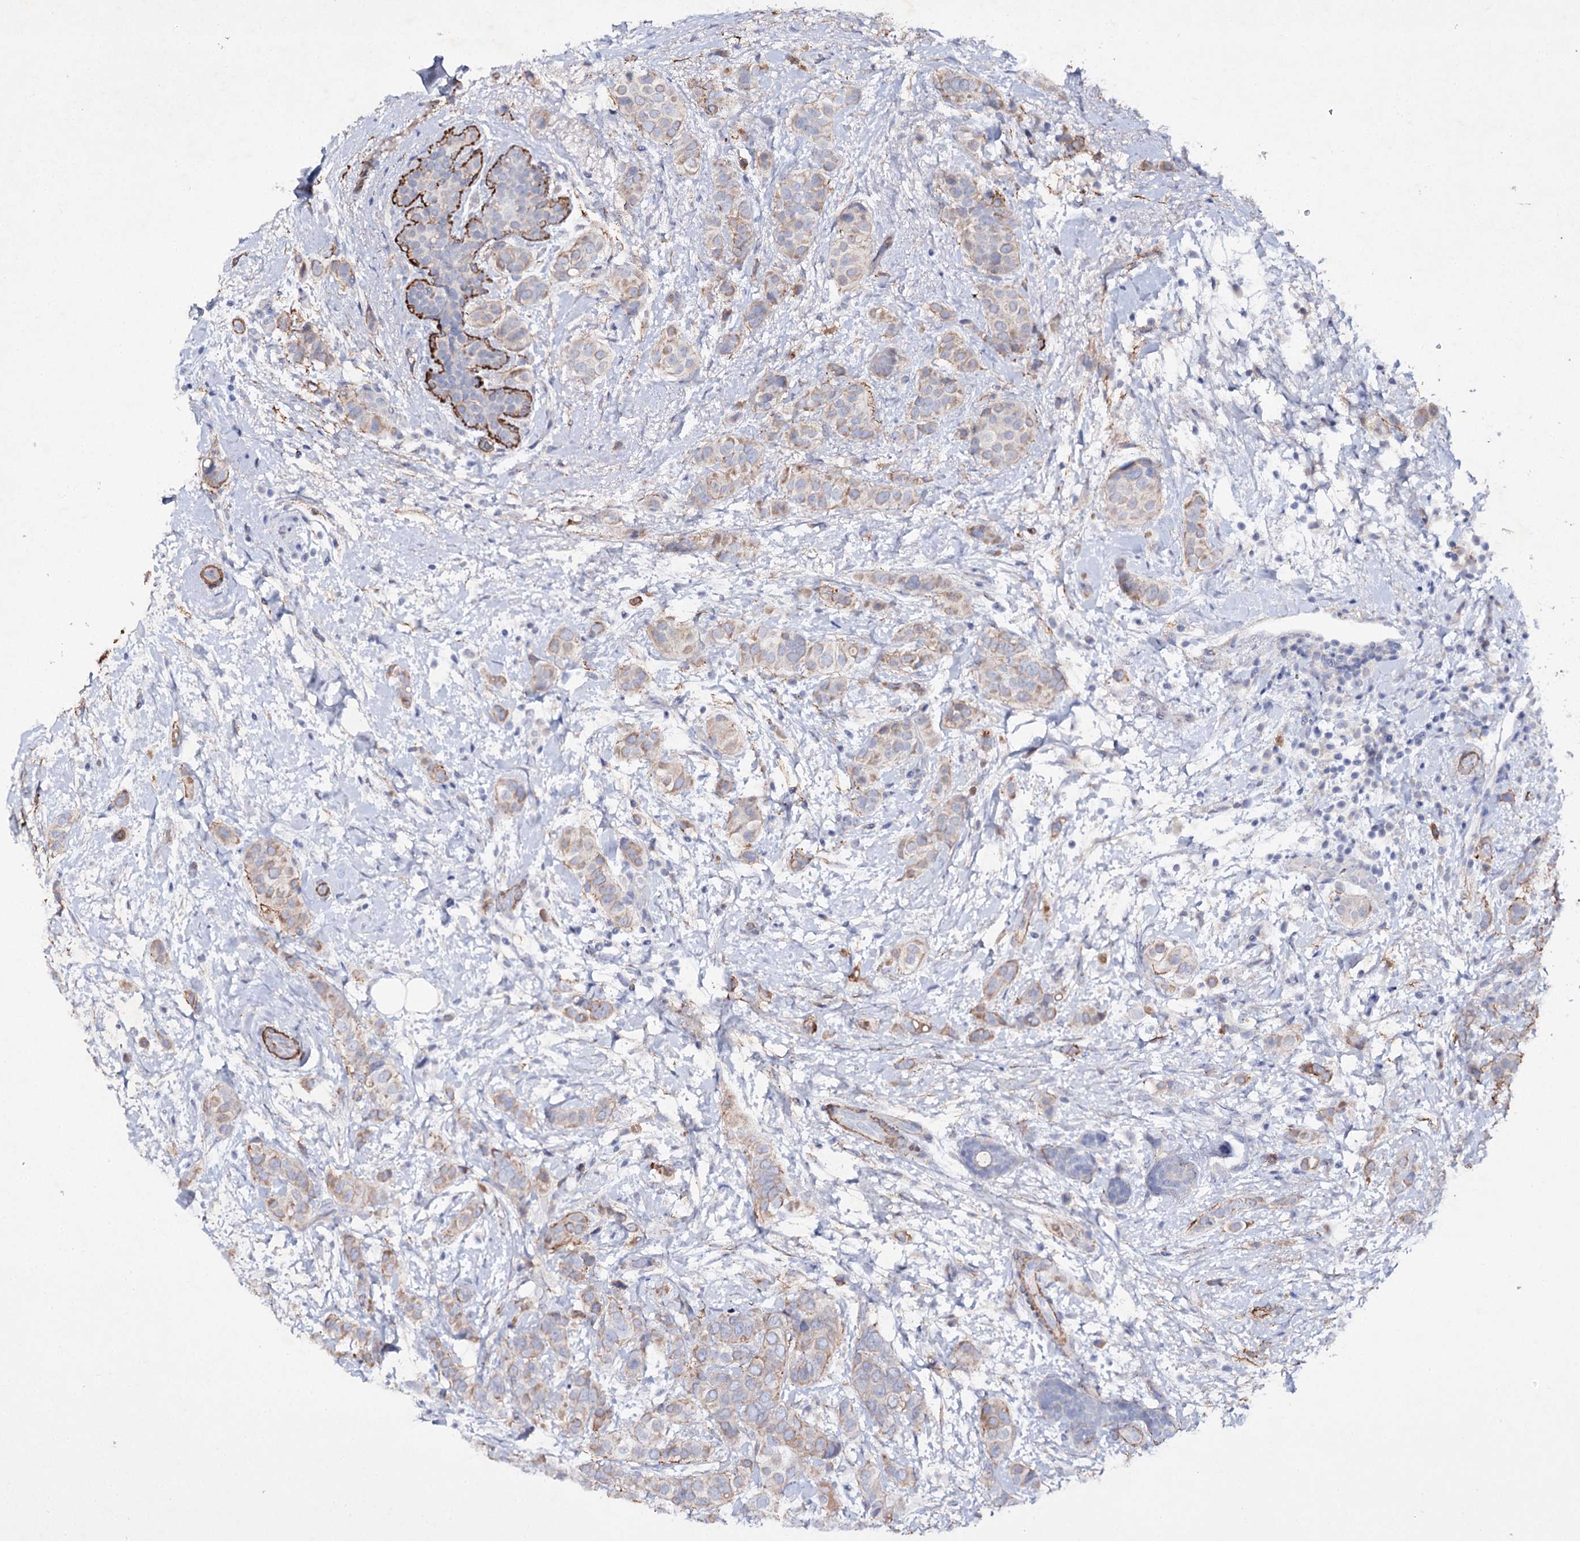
{"staining": {"intensity": "weak", "quantity": "25%-75%", "location": "cytoplasmic/membranous"}, "tissue": "breast cancer", "cell_type": "Tumor cells", "image_type": "cancer", "snomed": [{"axis": "morphology", "description": "Lobular carcinoma"}, {"axis": "topography", "description": "Breast"}], "caption": "The image demonstrates immunohistochemical staining of breast lobular carcinoma. There is weak cytoplasmic/membranous positivity is appreciated in approximately 25%-75% of tumor cells.", "gene": "RTN2", "patient": {"sex": "female", "age": 51}}